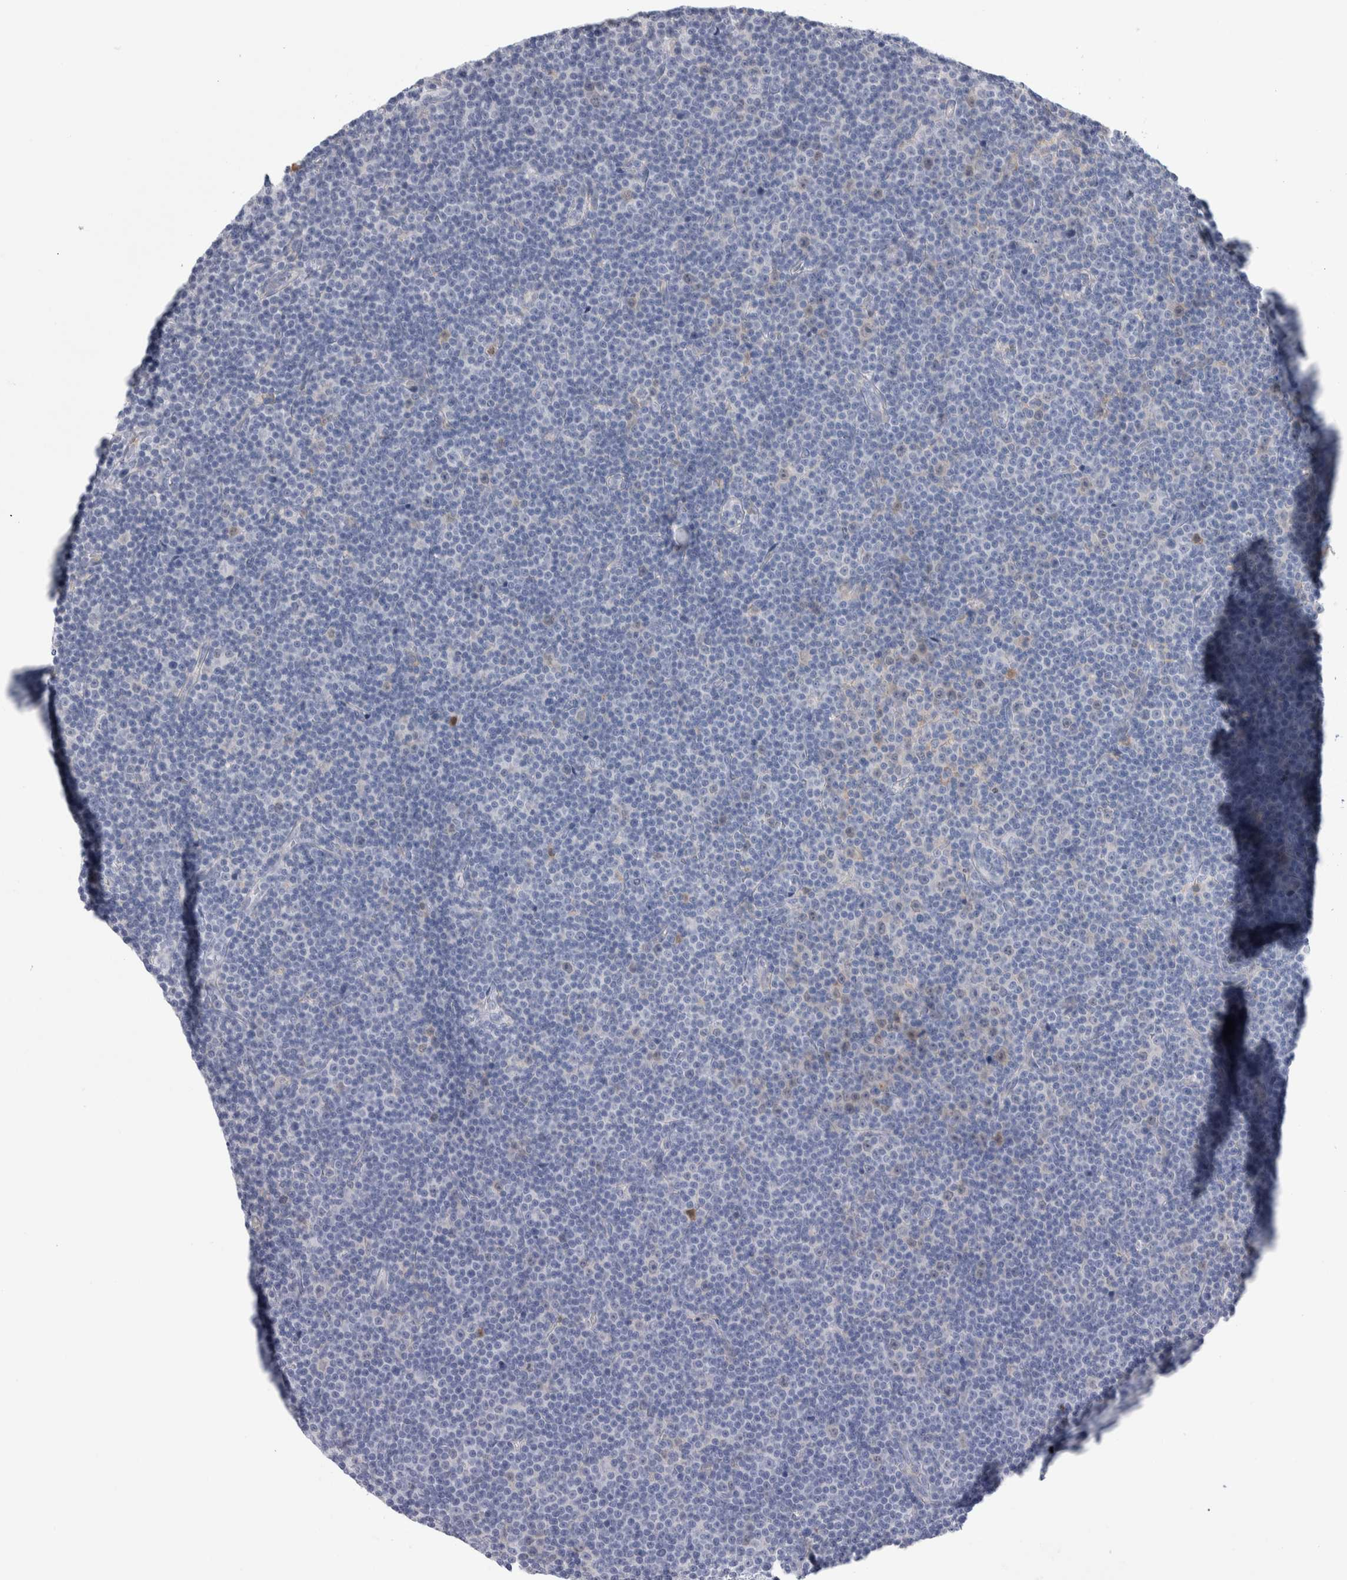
{"staining": {"intensity": "negative", "quantity": "none", "location": "none"}, "tissue": "lymphoma", "cell_type": "Tumor cells", "image_type": "cancer", "snomed": [{"axis": "morphology", "description": "Malignant lymphoma, non-Hodgkin's type, Low grade"}, {"axis": "topography", "description": "Lymph node"}], "caption": "Tumor cells show no significant protein expression in malignant lymphoma, non-Hodgkin's type (low-grade).", "gene": "LURAP1L", "patient": {"sex": "female", "age": 67}}